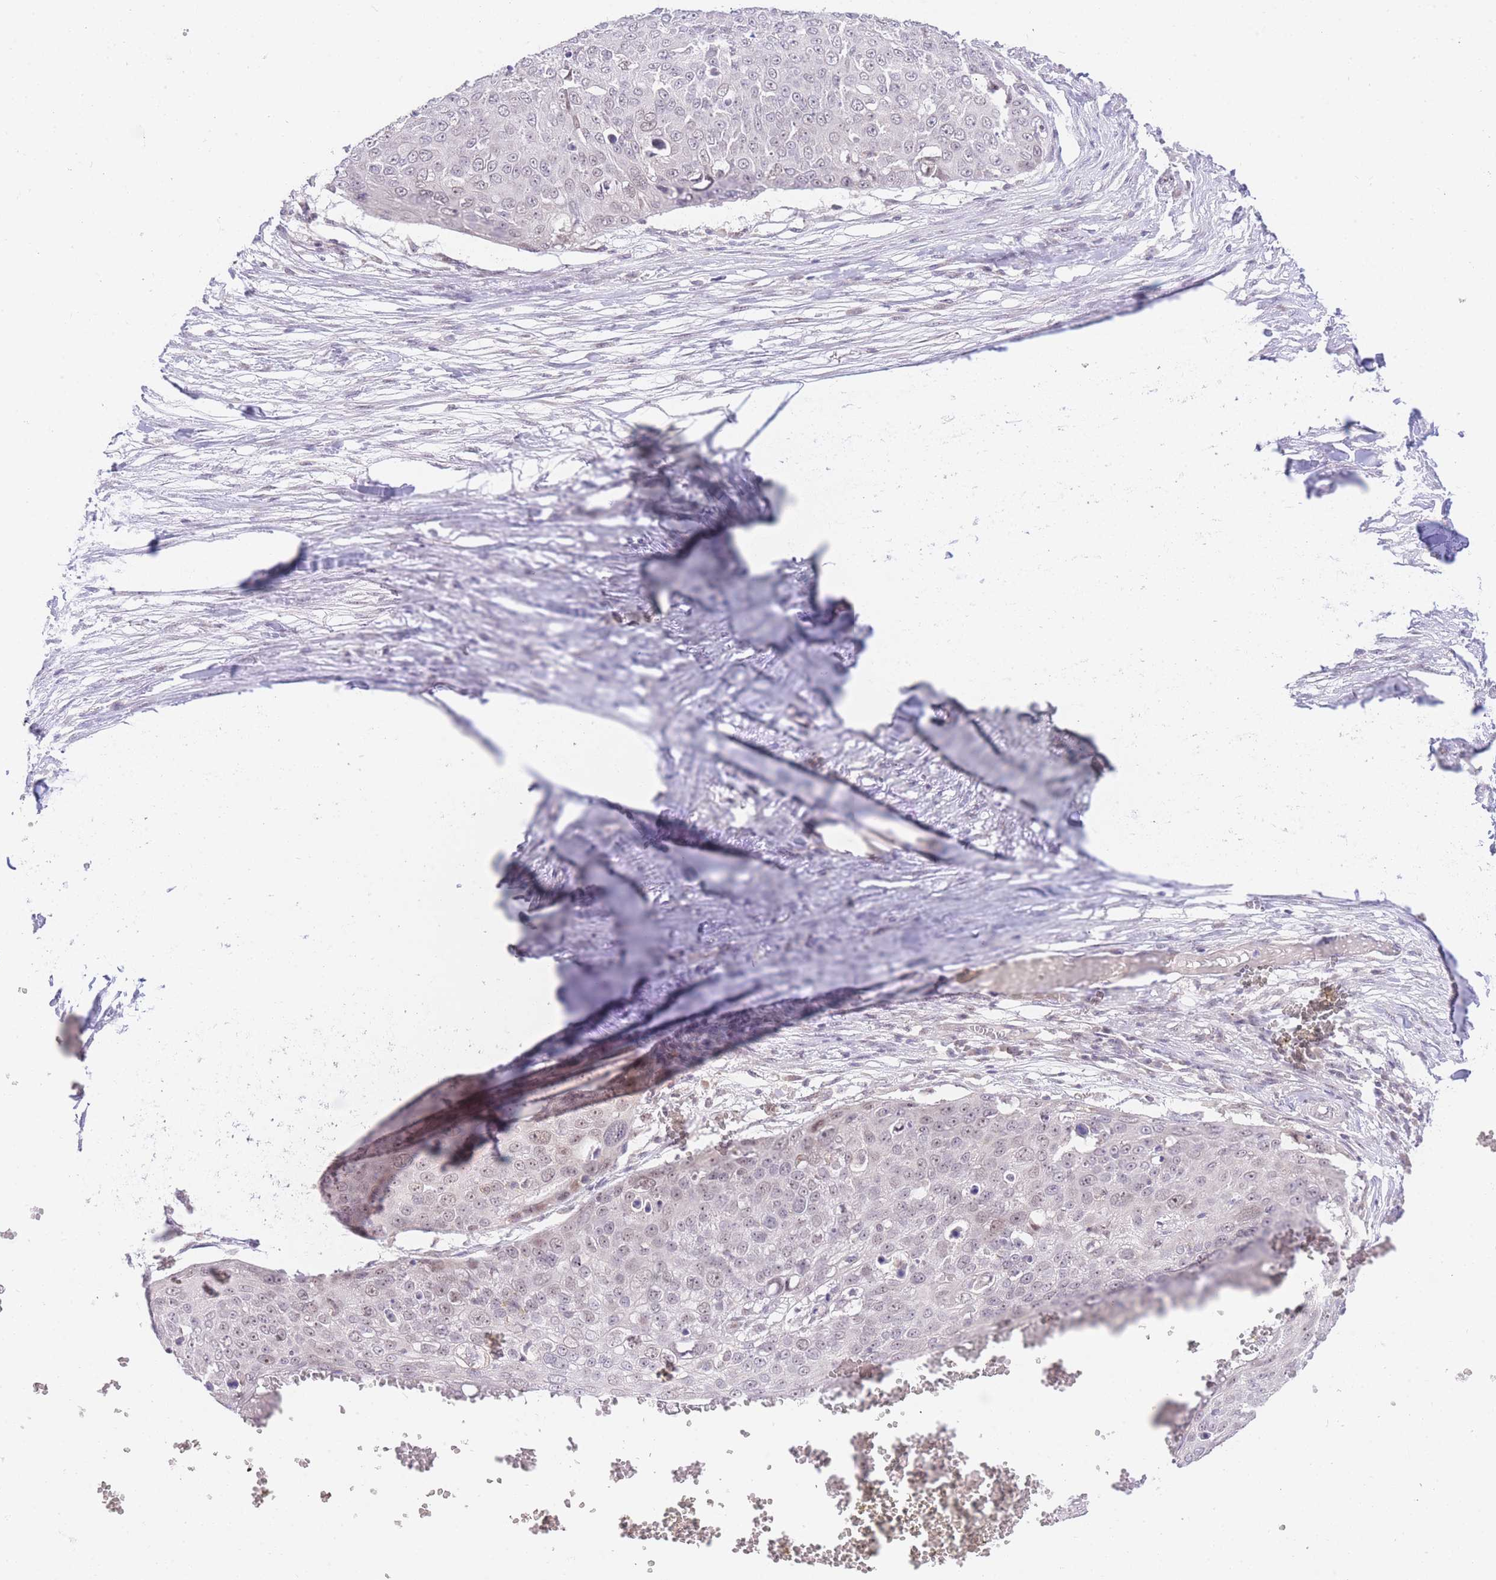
{"staining": {"intensity": "weak", "quantity": "<25%", "location": "nuclear"}, "tissue": "skin cancer", "cell_type": "Tumor cells", "image_type": "cancer", "snomed": [{"axis": "morphology", "description": "Squamous cell carcinoma, NOS"}, {"axis": "topography", "description": "Skin"}], "caption": "DAB (3,3'-diaminobenzidine) immunohistochemical staining of skin cancer exhibits no significant expression in tumor cells.", "gene": "STK39", "patient": {"sex": "male", "age": 71}}